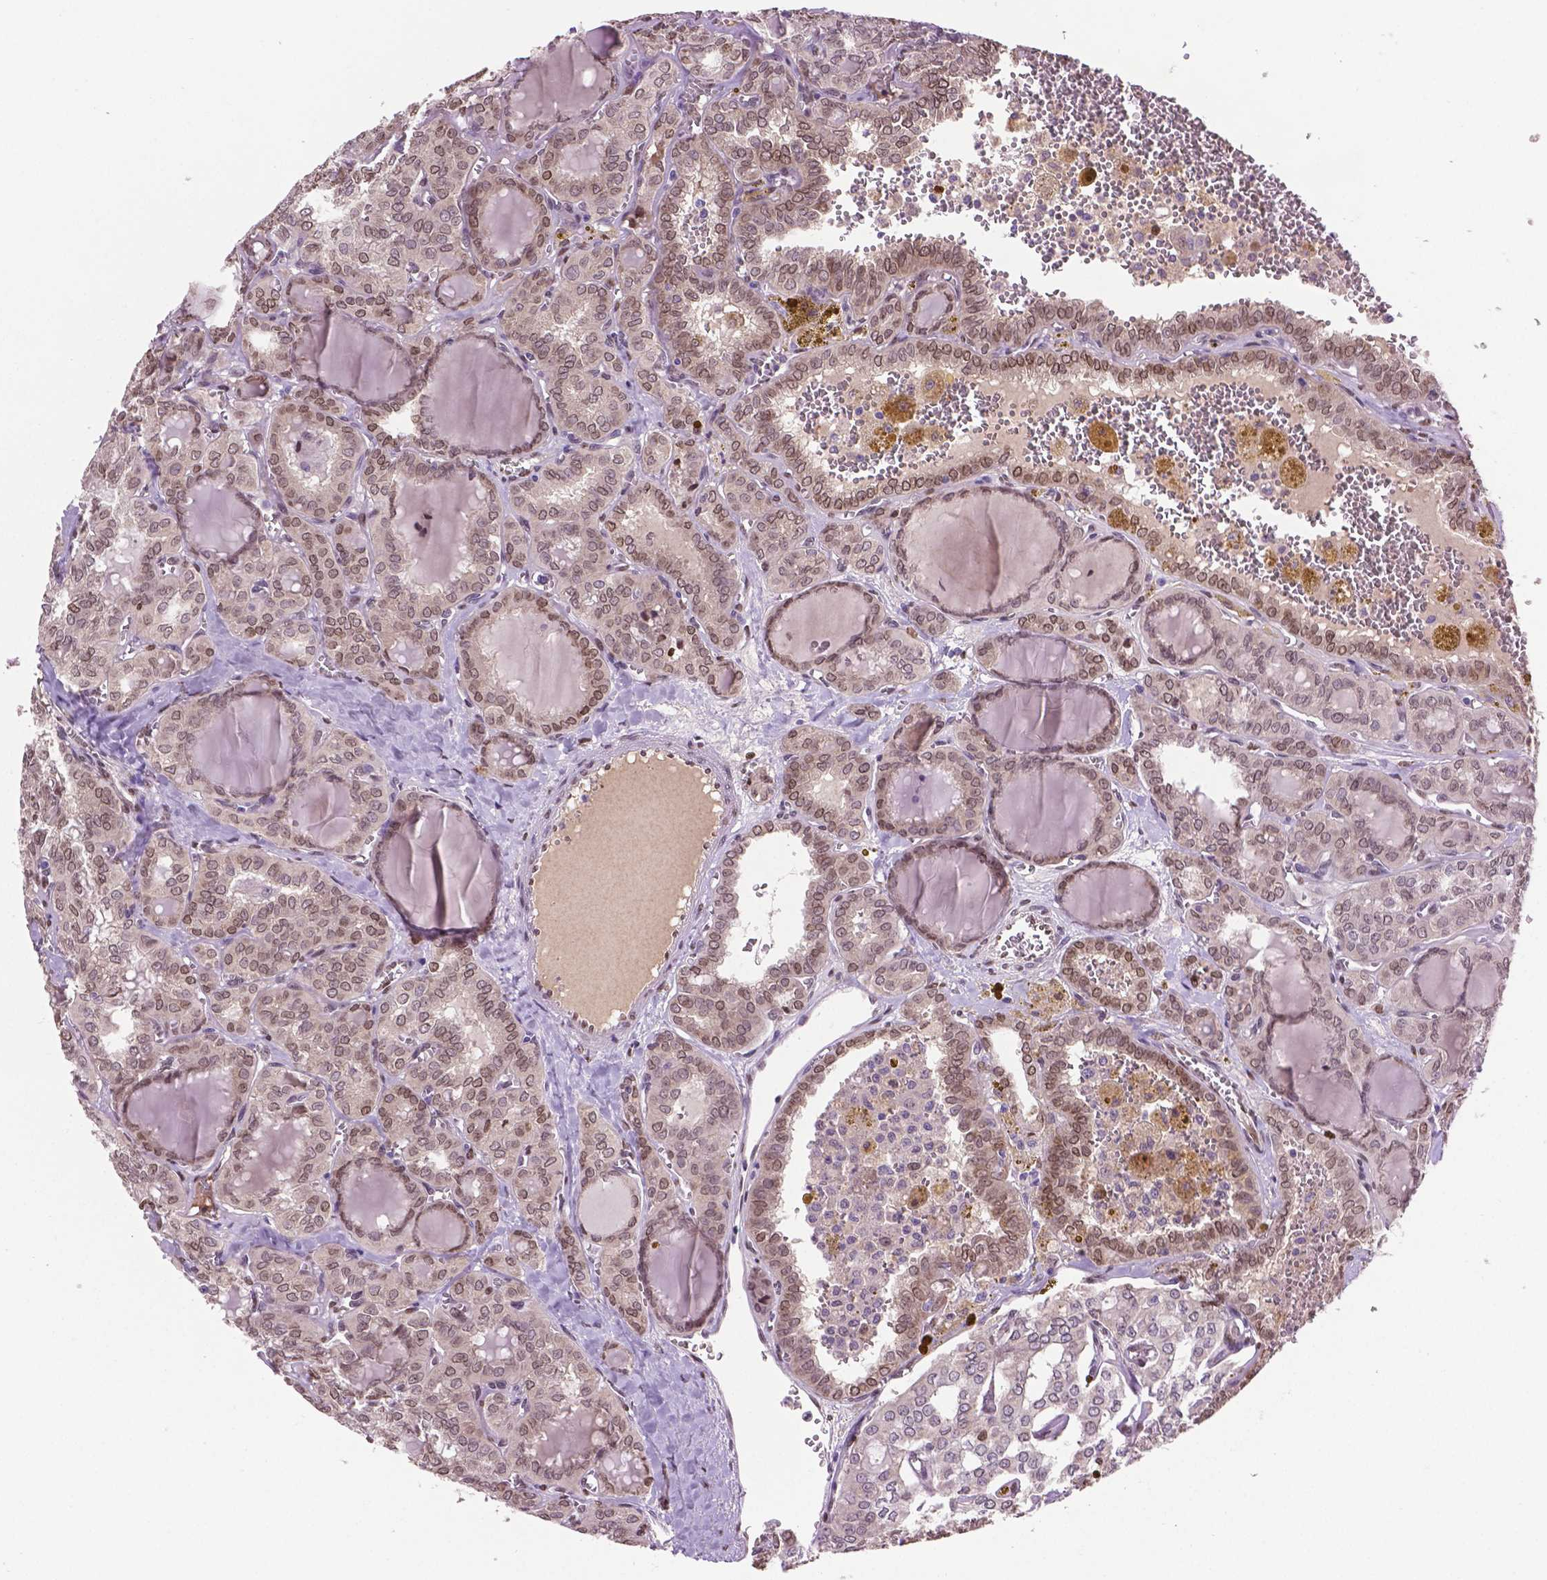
{"staining": {"intensity": "weak", "quantity": ">75%", "location": "nuclear"}, "tissue": "thyroid cancer", "cell_type": "Tumor cells", "image_type": "cancer", "snomed": [{"axis": "morphology", "description": "Papillary adenocarcinoma, NOS"}, {"axis": "topography", "description": "Thyroid gland"}], "caption": "Human thyroid cancer (papillary adenocarcinoma) stained for a protein (brown) shows weak nuclear positive positivity in approximately >75% of tumor cells.", "gene": "IRF6", "patient": {"sex": "female", "age": 41}}